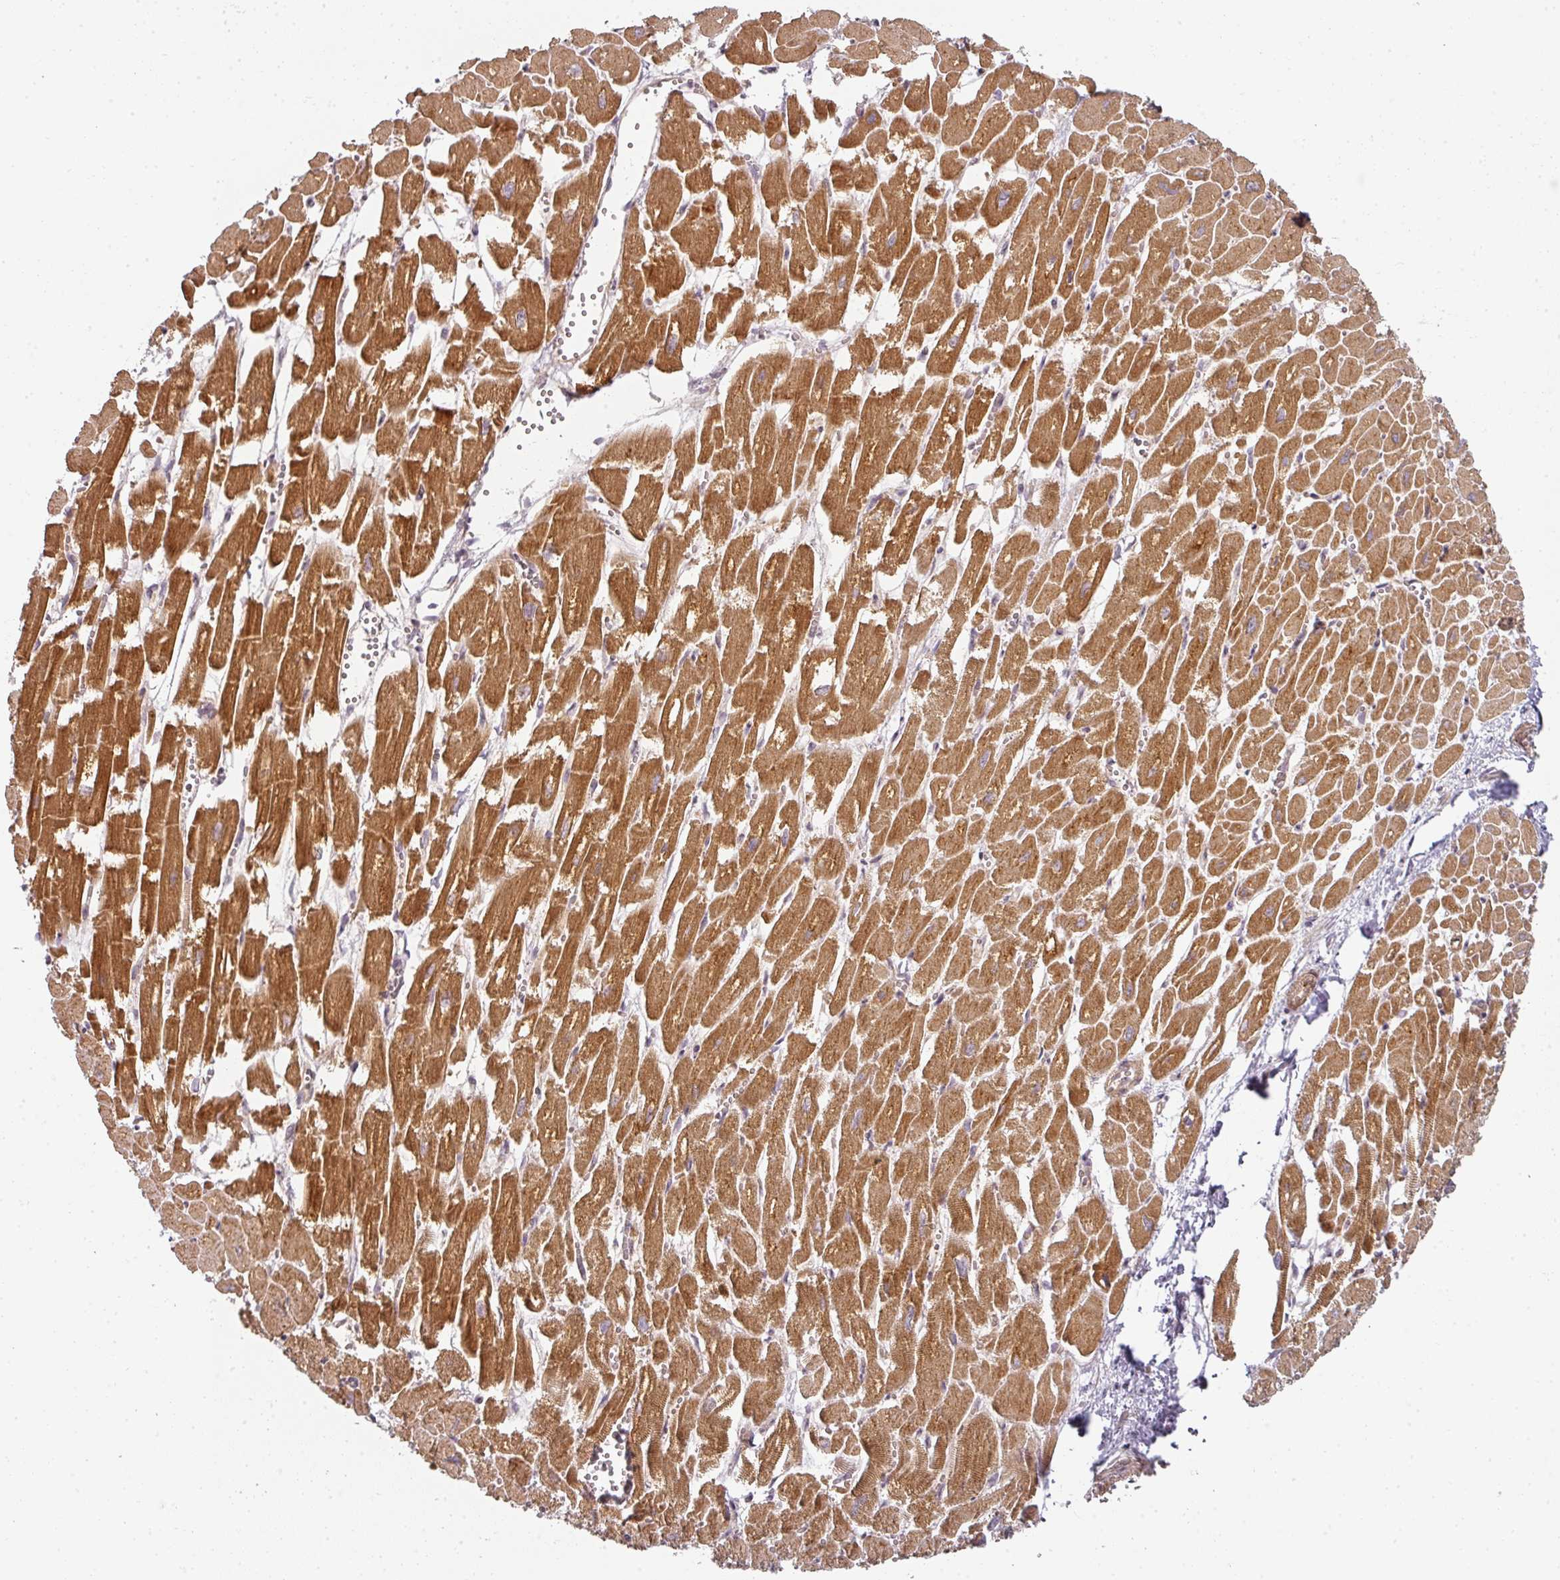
{"staining": {"intensity": "strong", "quantity": ">75%", "location": "cytoplasmic/membranous"}, "tissue": "heart muscle", "cell_type": "Cardiomyocytes", "image_type": "normal", "snomed": [{"axis": "morphology", "description": "Normal tissue, NOS"}, {"axis": "topography", "description": "Heart"}], "caption": "Protein staining of normal heart muscle shows strong cytoplasmic/membranous staining in approximately >75% of cardiomyocytes. Immunohistochemistry stains the protein in brown and the nuclei are stained blue.", "gene": "CNOT1", "patient": {"sex": "male", "age": 54}}